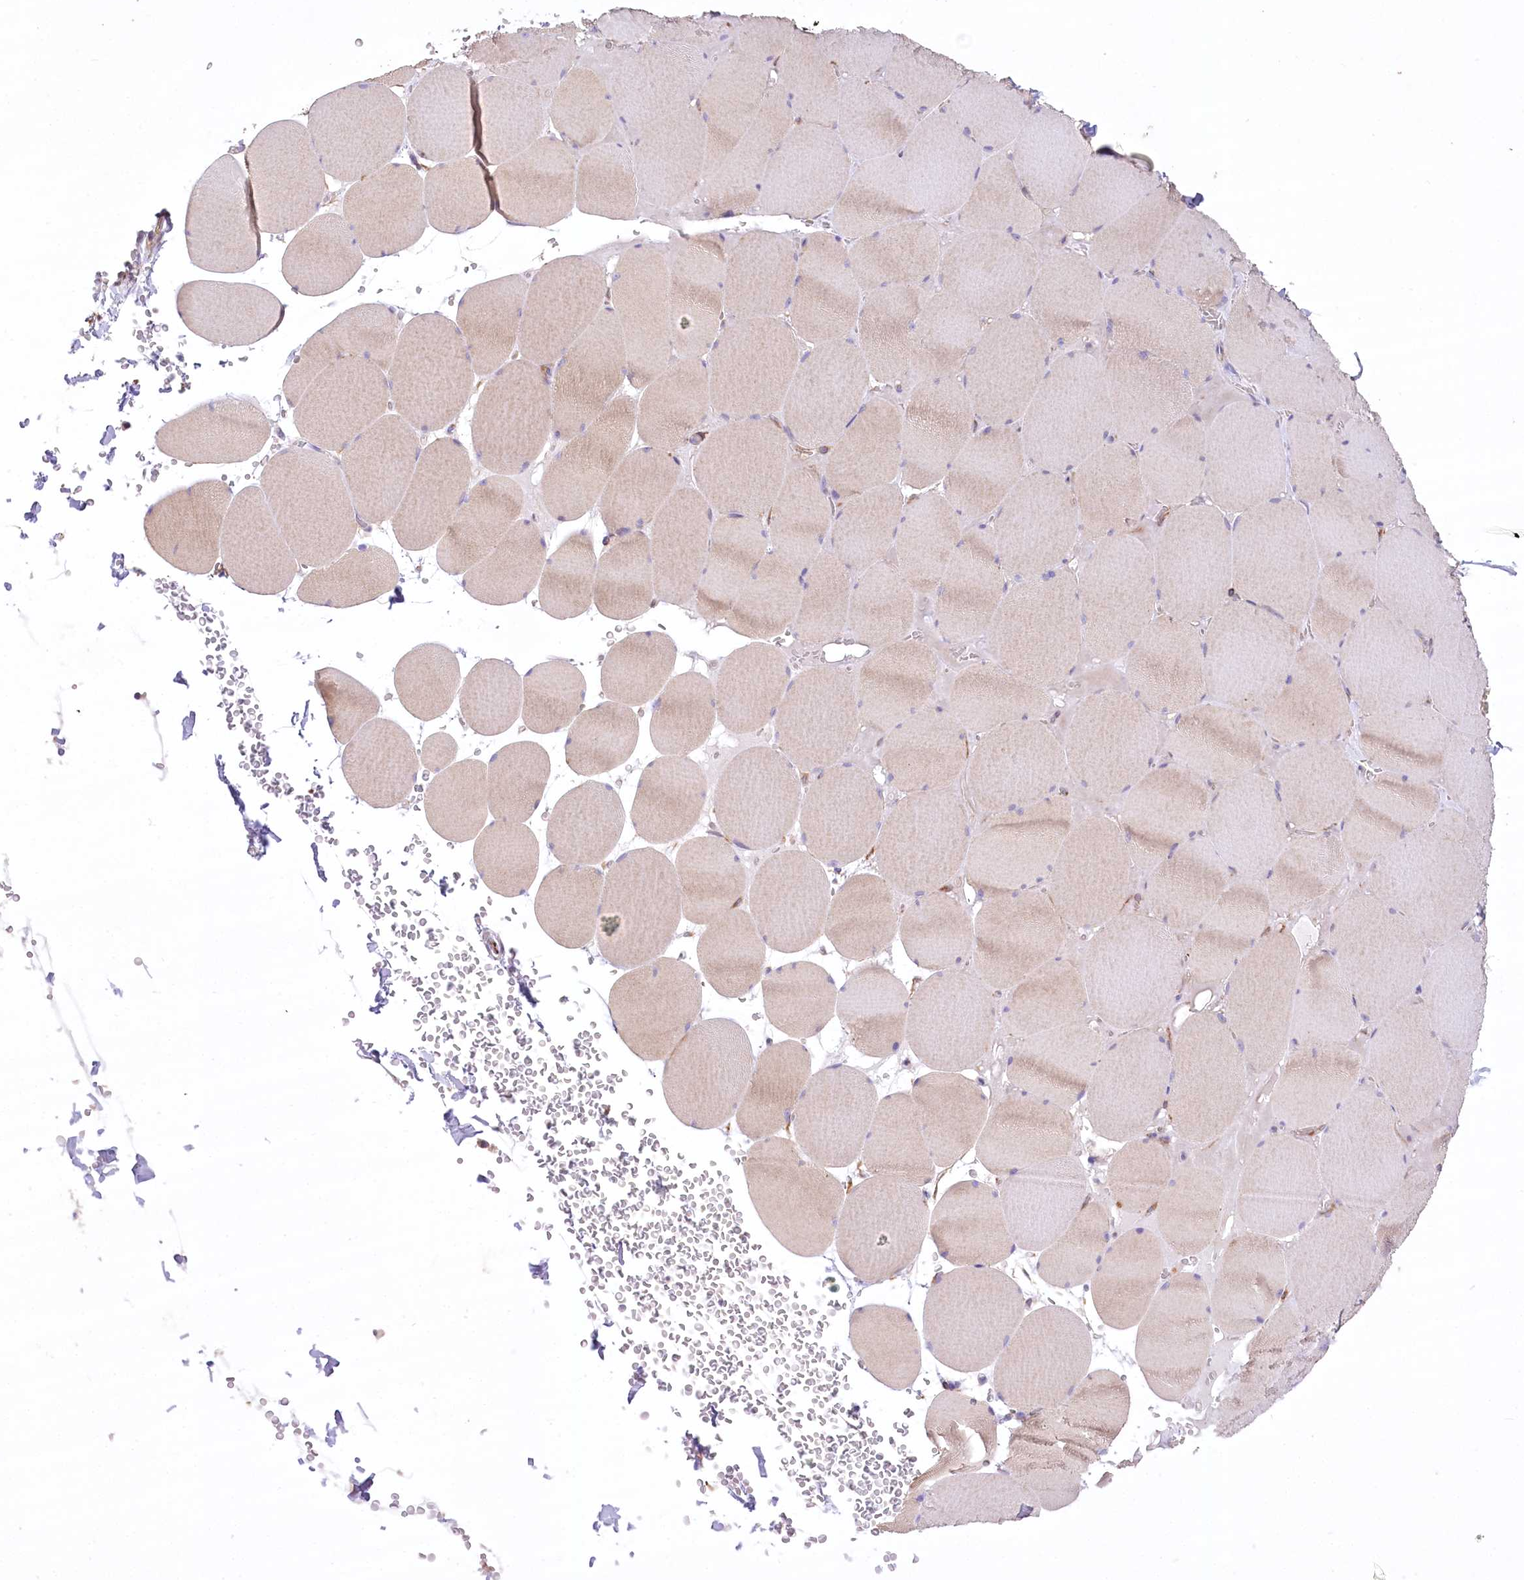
{"staining": {"intensity": "weak", "quantity": "<25%", "location": "cytoplasmic/membranous"}, "tissue": "skeletal muscle", "cell_type": "Myocytes", "image_type": "normal", "snomed": [{"axis": "morphology", "description": "Normal tissue, NOS"}, {"axis": "topography", "description": "Skeletal muscle"}, {"axis": "topography", "description": "Head-Neck"}], "caption": "DAB immunohistochemical staining of normal skeletal muscle reveals no significant staining in myocytes. (Immunohistochemistry (ihc), brightfield microscopy, high magnification).", "gene": "ANGPTL3", "patient": {"sex": "male", "age": 66}}